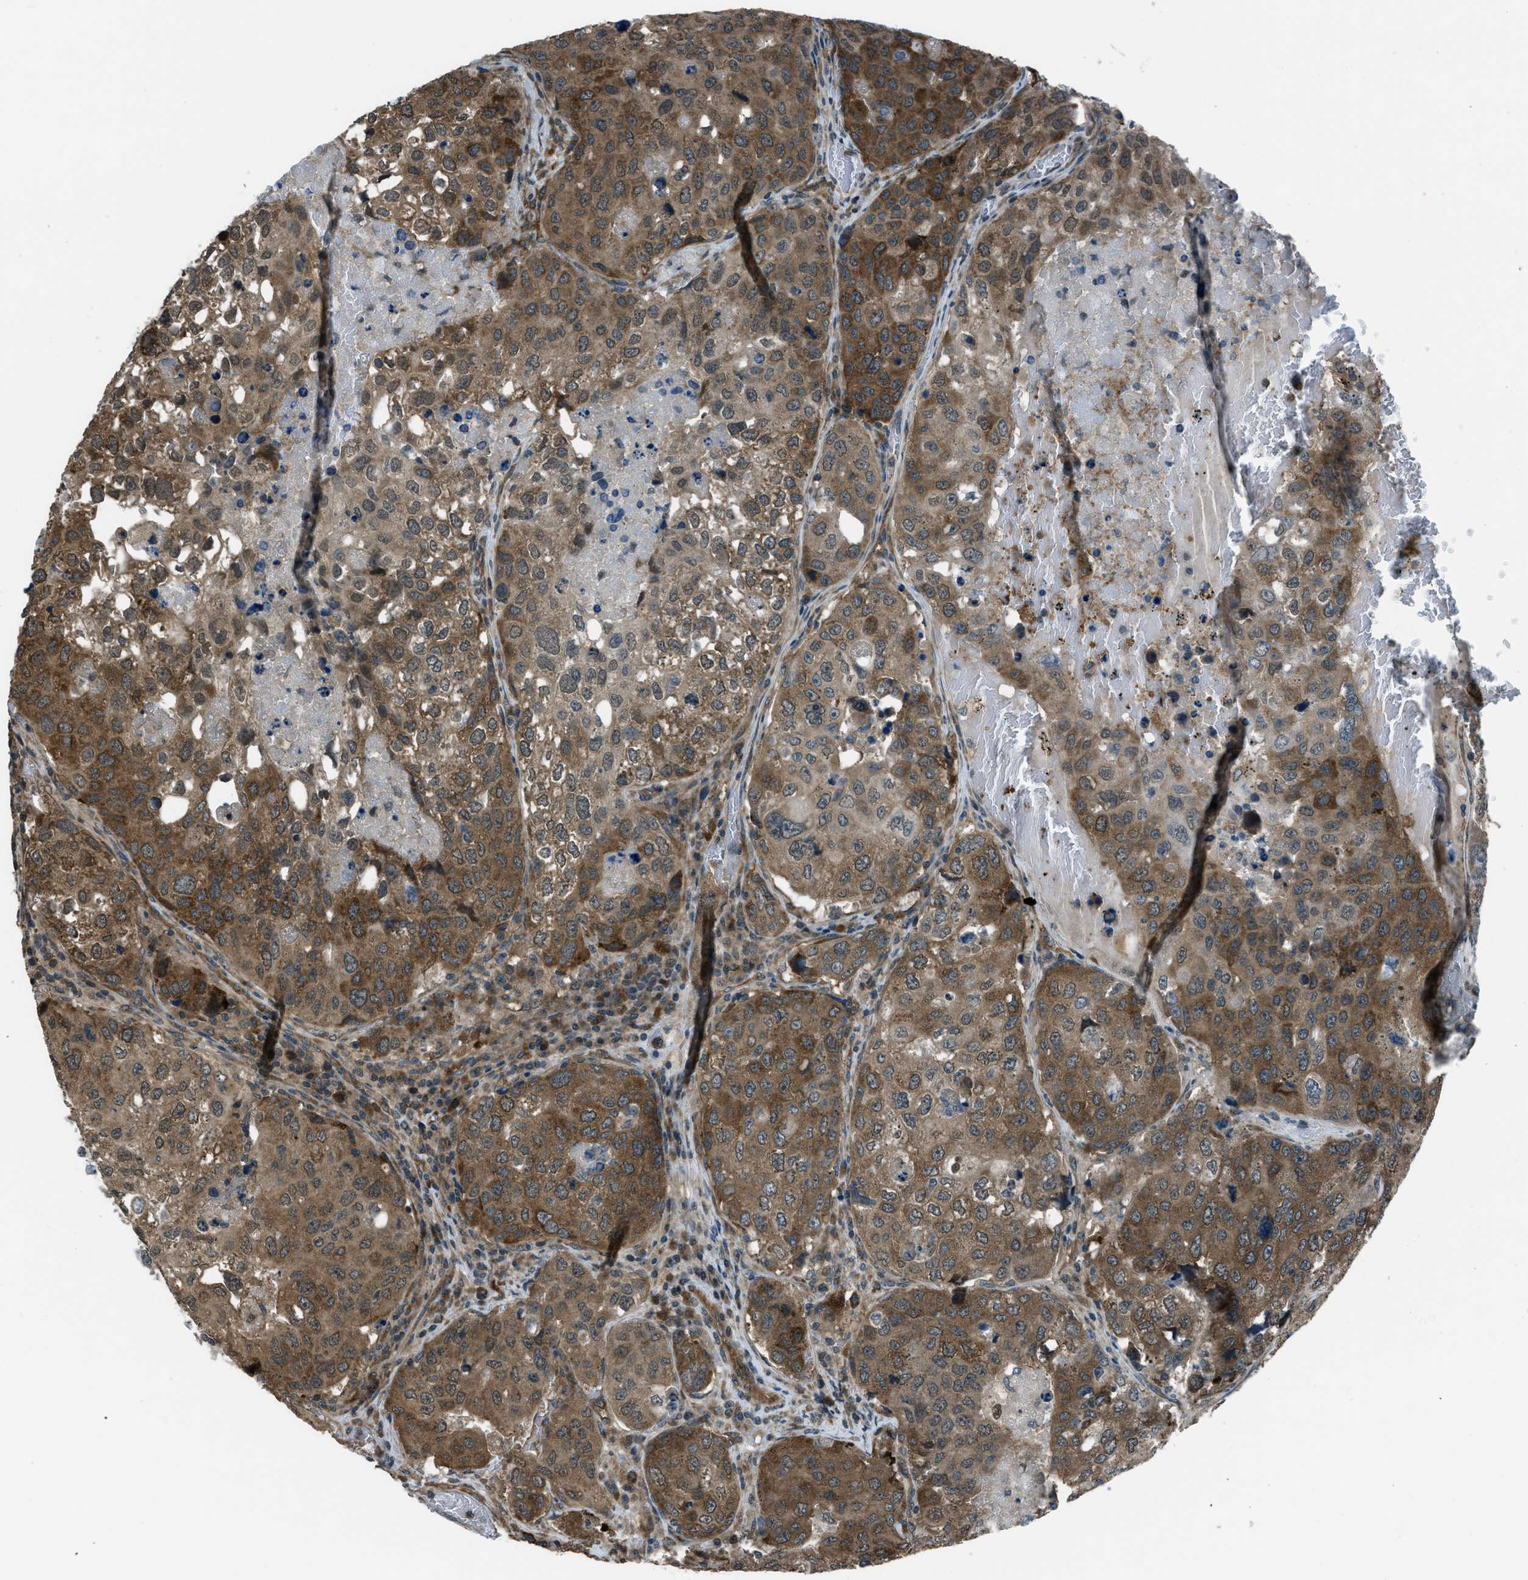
{"staining": {"intensity": "strong", "quantity": "25%-75%", "location": "cytoplasmic/membranous"}, "tissue": "urothelial cancer", "cell_type": "Tumor cells", "image_type": "cancer", "snomed": [{"axis": "morphology", "description": "Urothelial carcinoma, High grade"}, {"axis": "topography", "description": "Lymph node"}, {"axis": "topography", "description": "Urinary bladder"}], "caption": "Approximately 25%-75% of tumor cells in human urothelial cancer demonstrate strong cytoplasmic/membranous protein staining as visualized by brown immunohistochemical staining.", "gene": "ASAP2", "patient": {"sex": "male", "age": 51}}